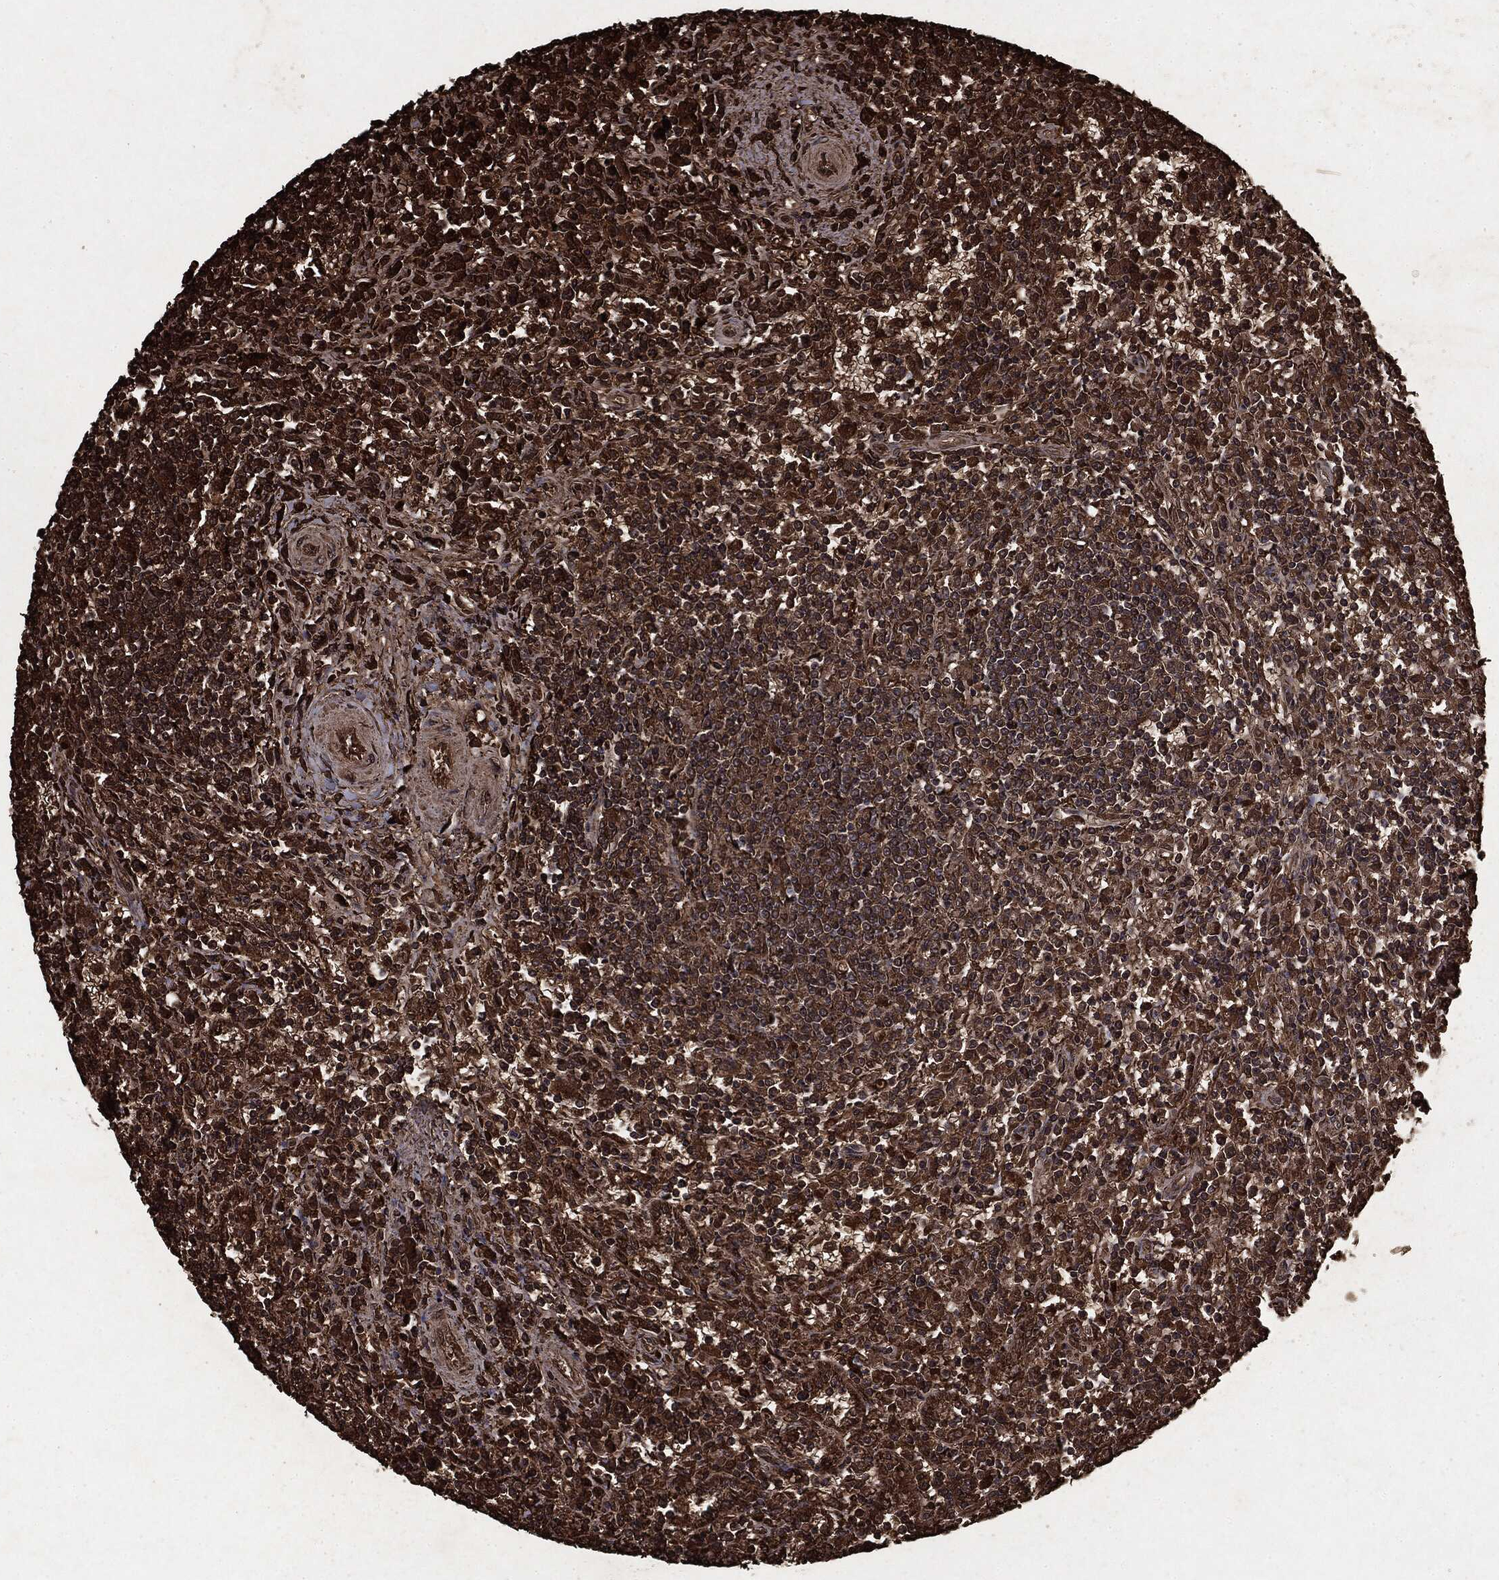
{"staining": {"intensity": "strong", "quantity": ">75%", "location": "cytoplasmic/membranous"}, "tissue": "lymphoma", "cell_type": "Tumor cells", "image_type": "cancer", "snomed": [{"axis": "morphology", "description": "Malignant lymphoma, non-Hodgkin's type, Low grade"}, {"axis": "topography", "description": "Spleen"}], "caption": "This photomicrograph exhibits immunohistochemistry staining of lymphoma, with high strong cytoplasmic/membranous expression in about >75% of tumor cells.", "gene": "ARAF", "patient": {"sex": "male", "age": 62}}